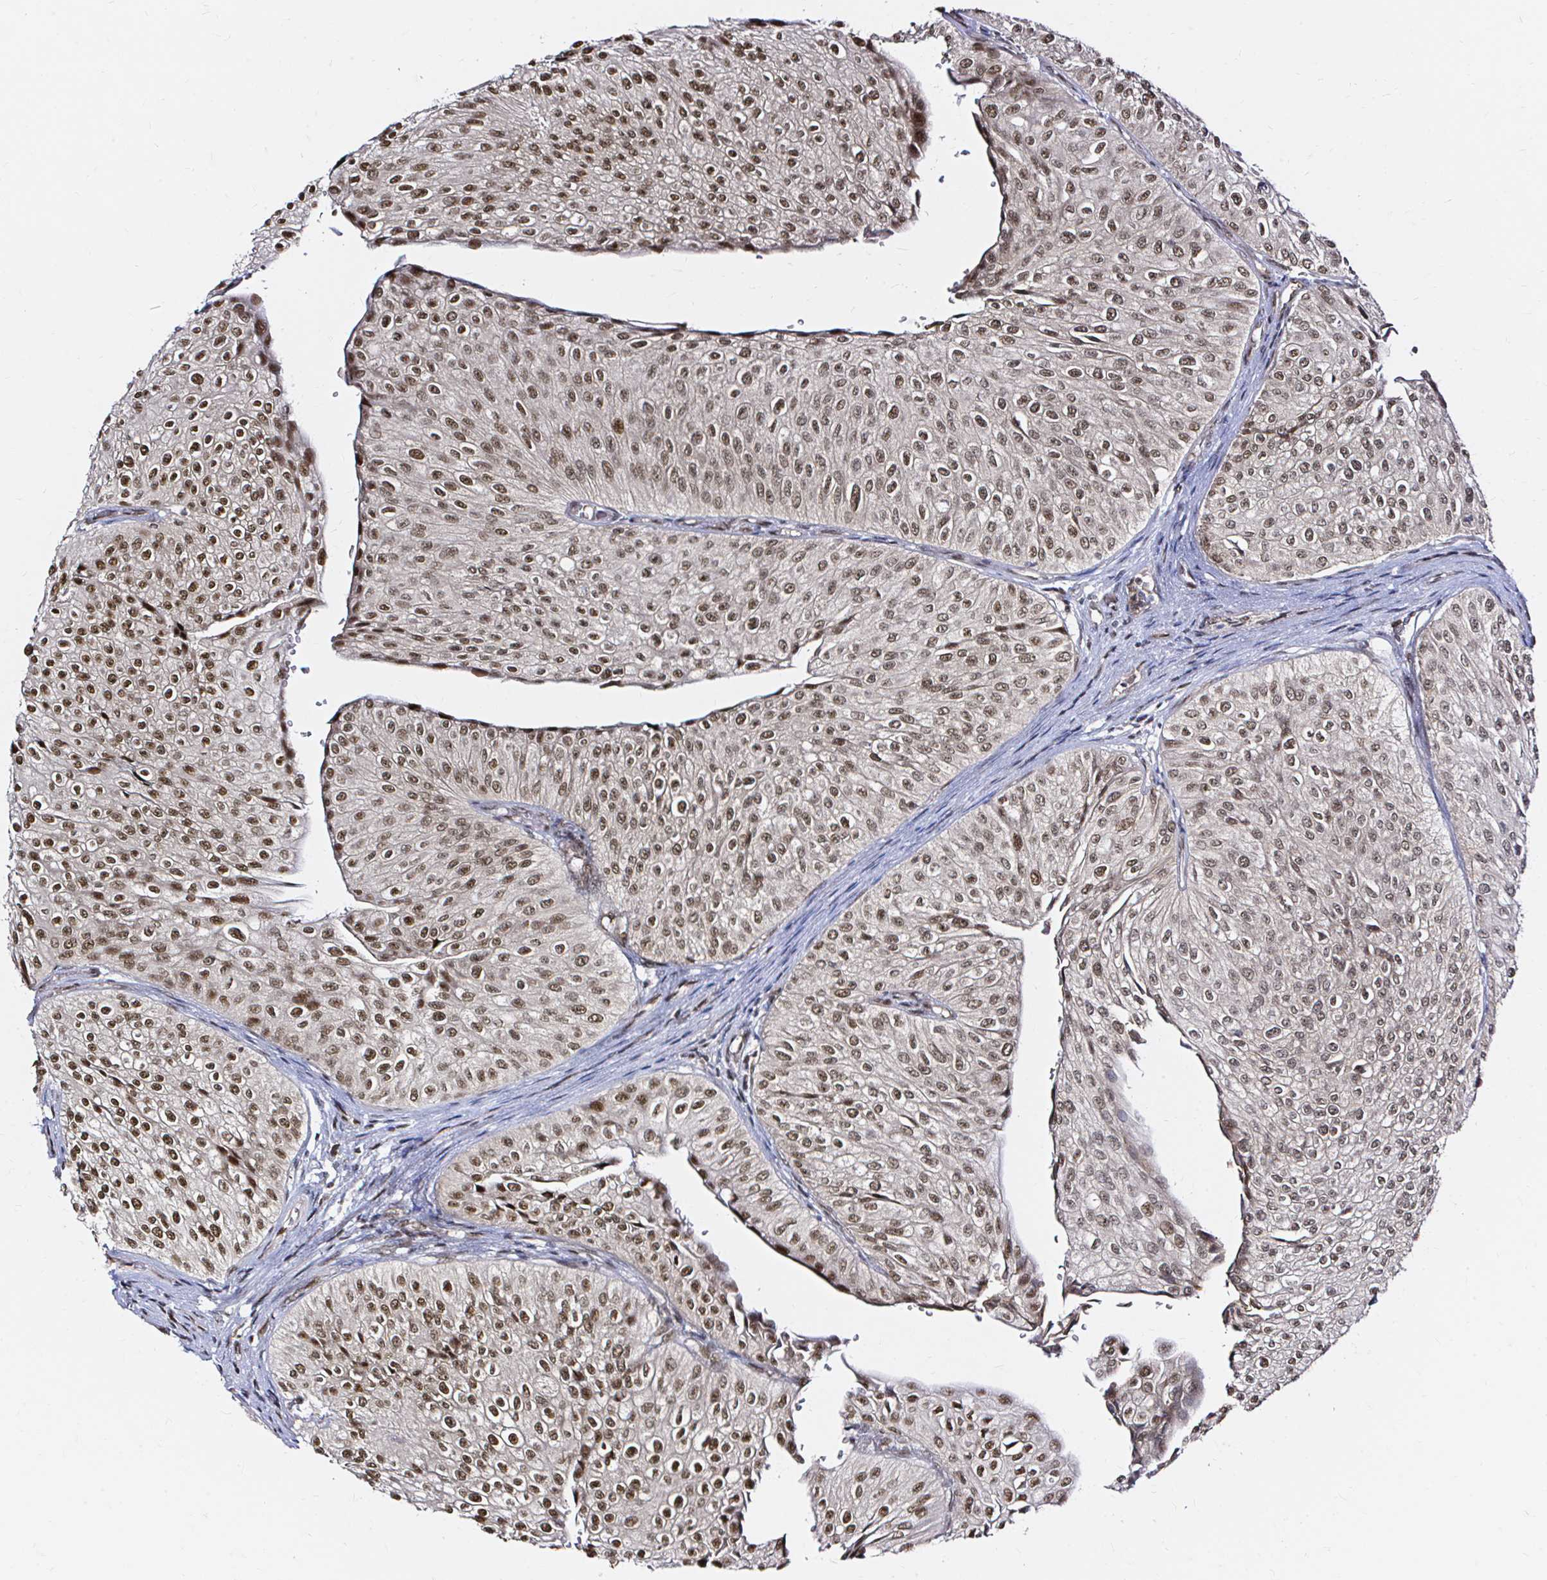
{"staining": {"intensity": "moderate", "quantity": ">75%", "location": "nuclear"}, "tissue": "urothelial cancer", "cell_type": "Tumor cells", "image_type": "cancer", "snomed": [{"axis": "morphology", "description": "Urothelial carcinoma, NOS"}, {"axis": "topography", "description": "Urinary bladder"}], "caption": "High-power microscopy captured an immunohistochemistry (IHC) histopathology image of transitional cell carcinoma, revealing moderate nuclear staining in approximately >75% of tumor cells.", "gene": "SNRPC", "patient": {"sex": "male", "age": 67}}